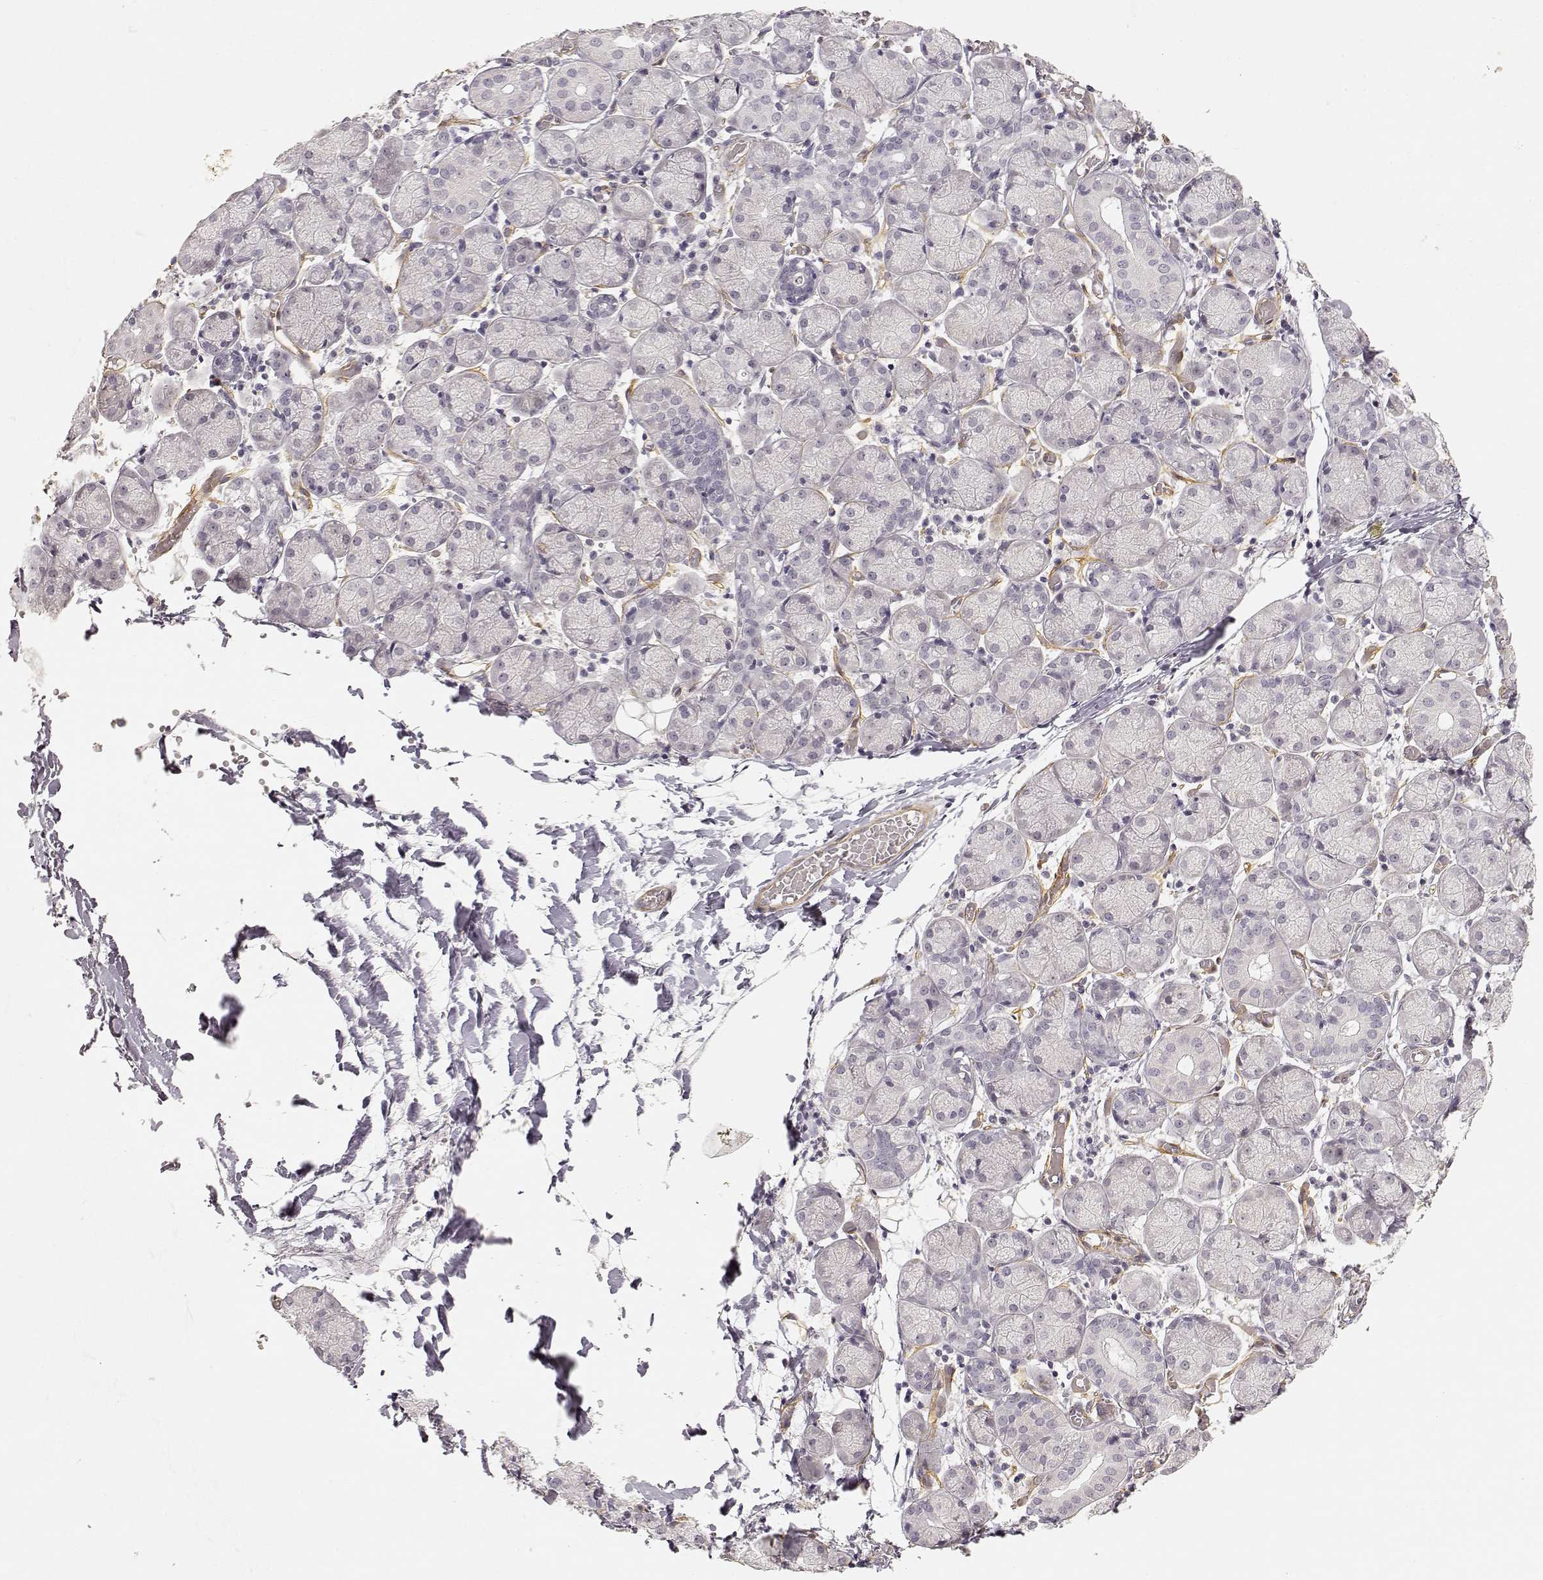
{"staining": {"intensity": "negative", "quantity": "none", "location": "none"}, "tissue": "salivary gland", "cell_type": "Glandular cells", "image_type": "normal", "snomed": [{"axis": "morphology", "description": "Normal tissue, NOS"}, {"axis": "topography", "description": "Salivary gland"}, {"axis": "topography", "description": "Peripheral nerve tissue"}], "caption": "Immunohistochemical staining of unremarkable salivary gland shows no significant positivity in glandular cells. (Immunohistochemistry, brightfield microscopy, high magnification).", "gene": "LAMA4", "patient": {"sex": "female", "age": 24}}